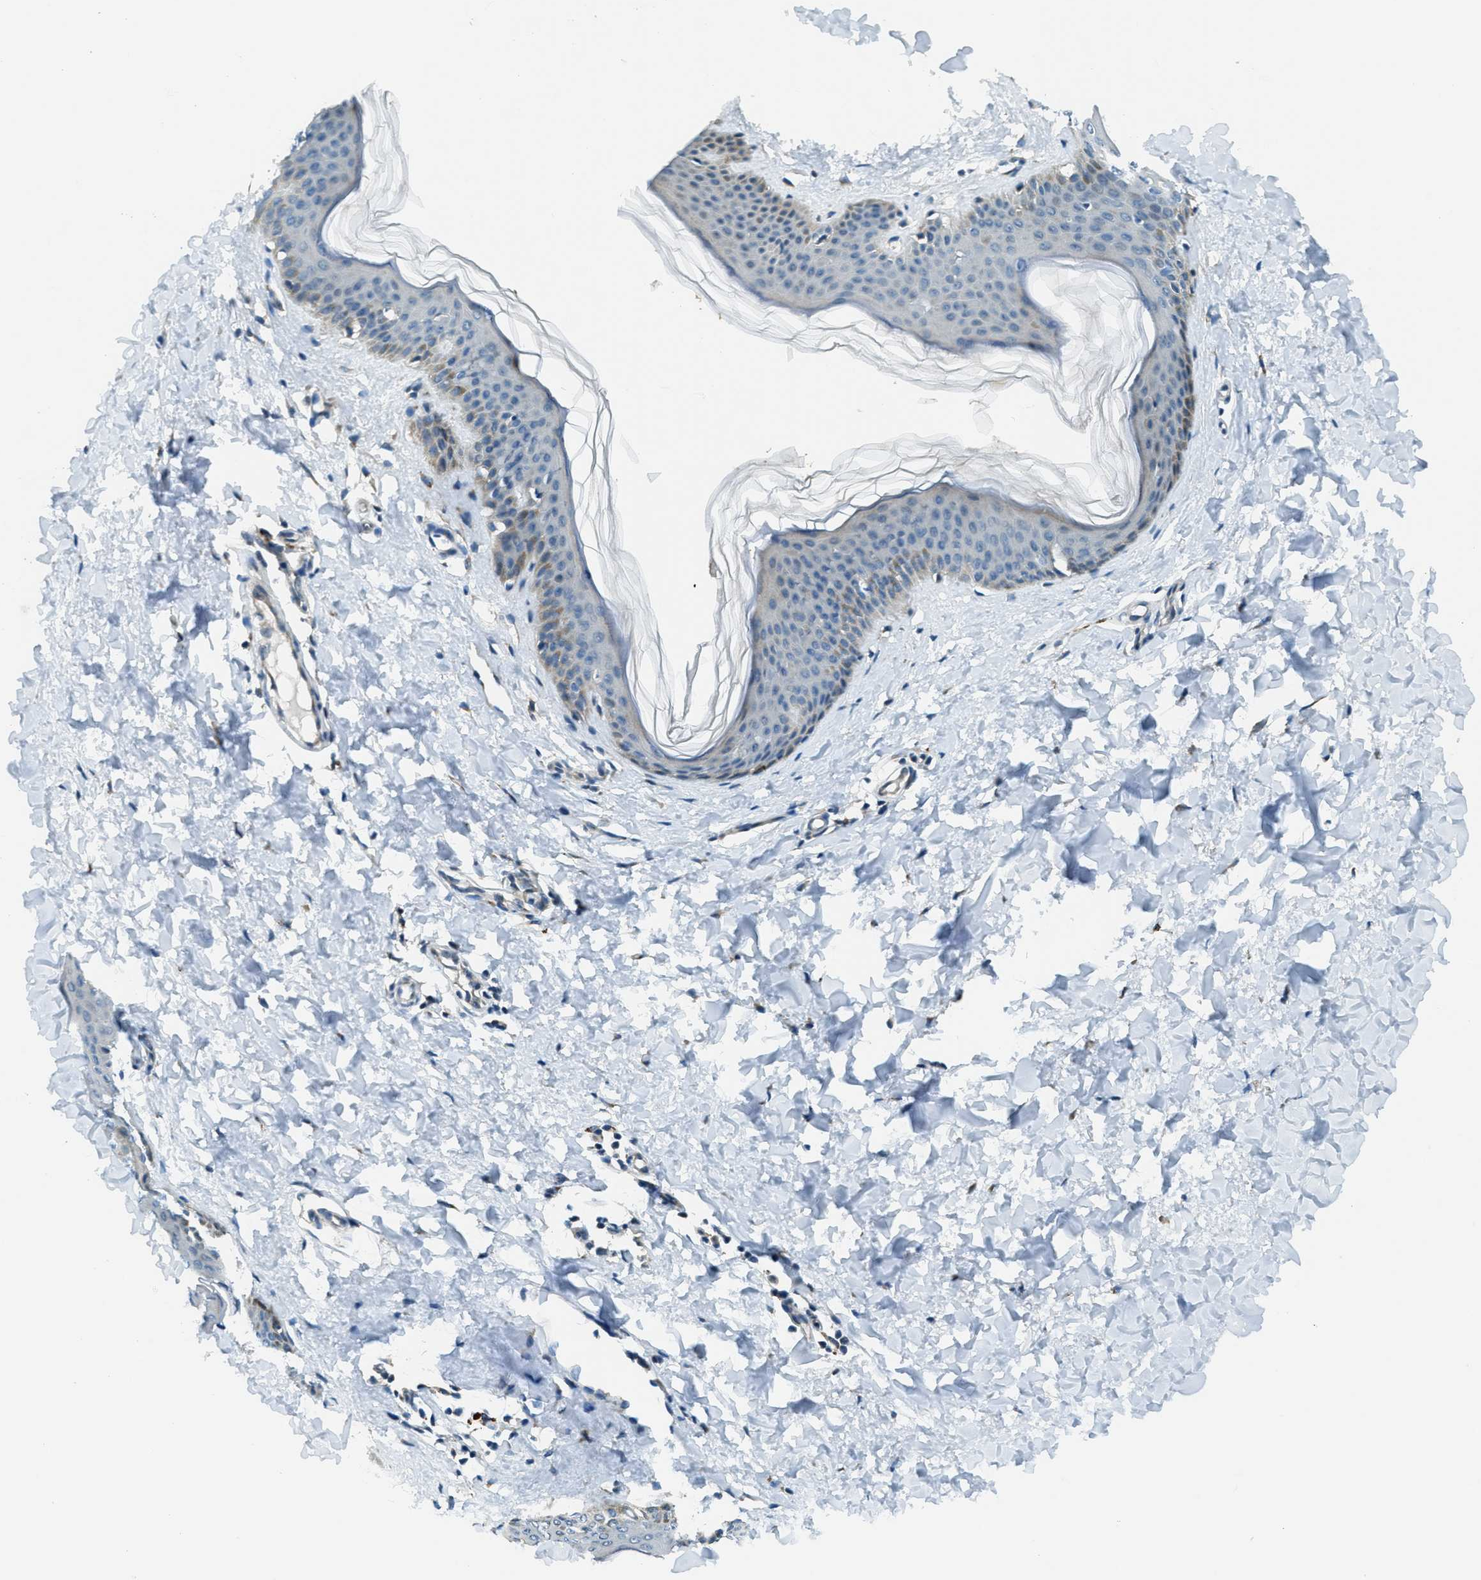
{"staining": {"intensity": "moderate", "quantity": ">75%", "location": "cytoplasmic/membranous"}, "tissue": "skin", "cell_type": "Fibroblasts", "image_type": "normal", "snomed": [{"axis": "morphology", "description": "Normal tissue, NOS"}, {"axis": "topography", "description": "Skin"}], "caption": "Skin stained with DAB (3,3'-diaminobenzidine) immunohistochemistry reveals medium levels of moderate cytoplasmic/membranous staining in approximately >75% of fibroblasts. Nuclei are stained in blue.", "gene": "GINM1", "patient": {"sex": "female", "age": 17}}